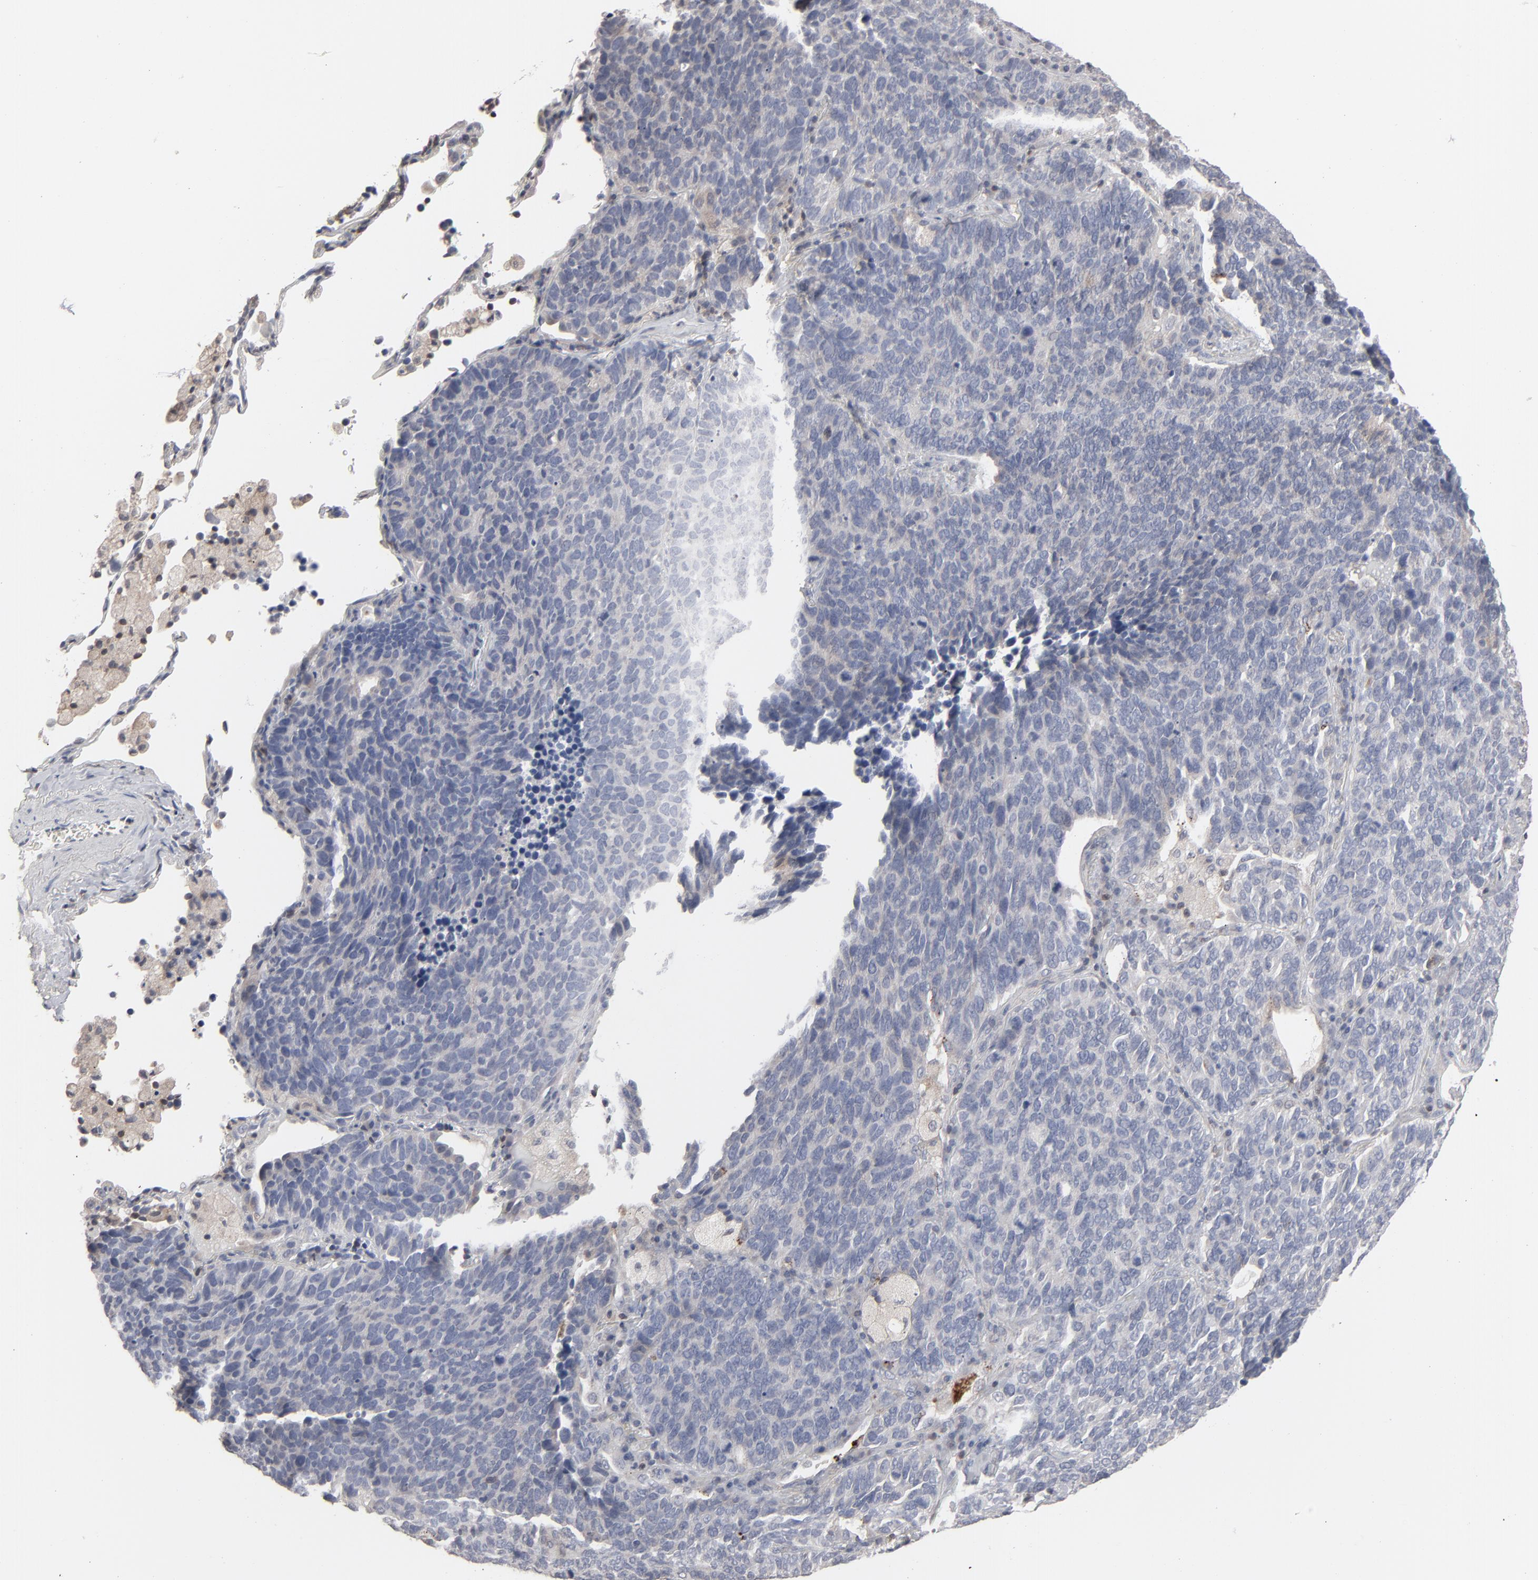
{"staining": {"intensity": "negative", "quantity": "none", "location": "none"}, "tissue": "lung cancer", "cell_type": "Tumor cells", "image_type": "cancer", "snomed": [{"axis": "morphology", "description": "Neoplasm, malignant, NOS"}, {"axis": "topography", "description": "Lung"}], "caption": "Immunohistochemical staining of lung cancer (neoplasm (malignant)) reveals no significant expression in tumor cells.", "gene": "STAT4", "patient": {"sex": "female", "age": 75}}